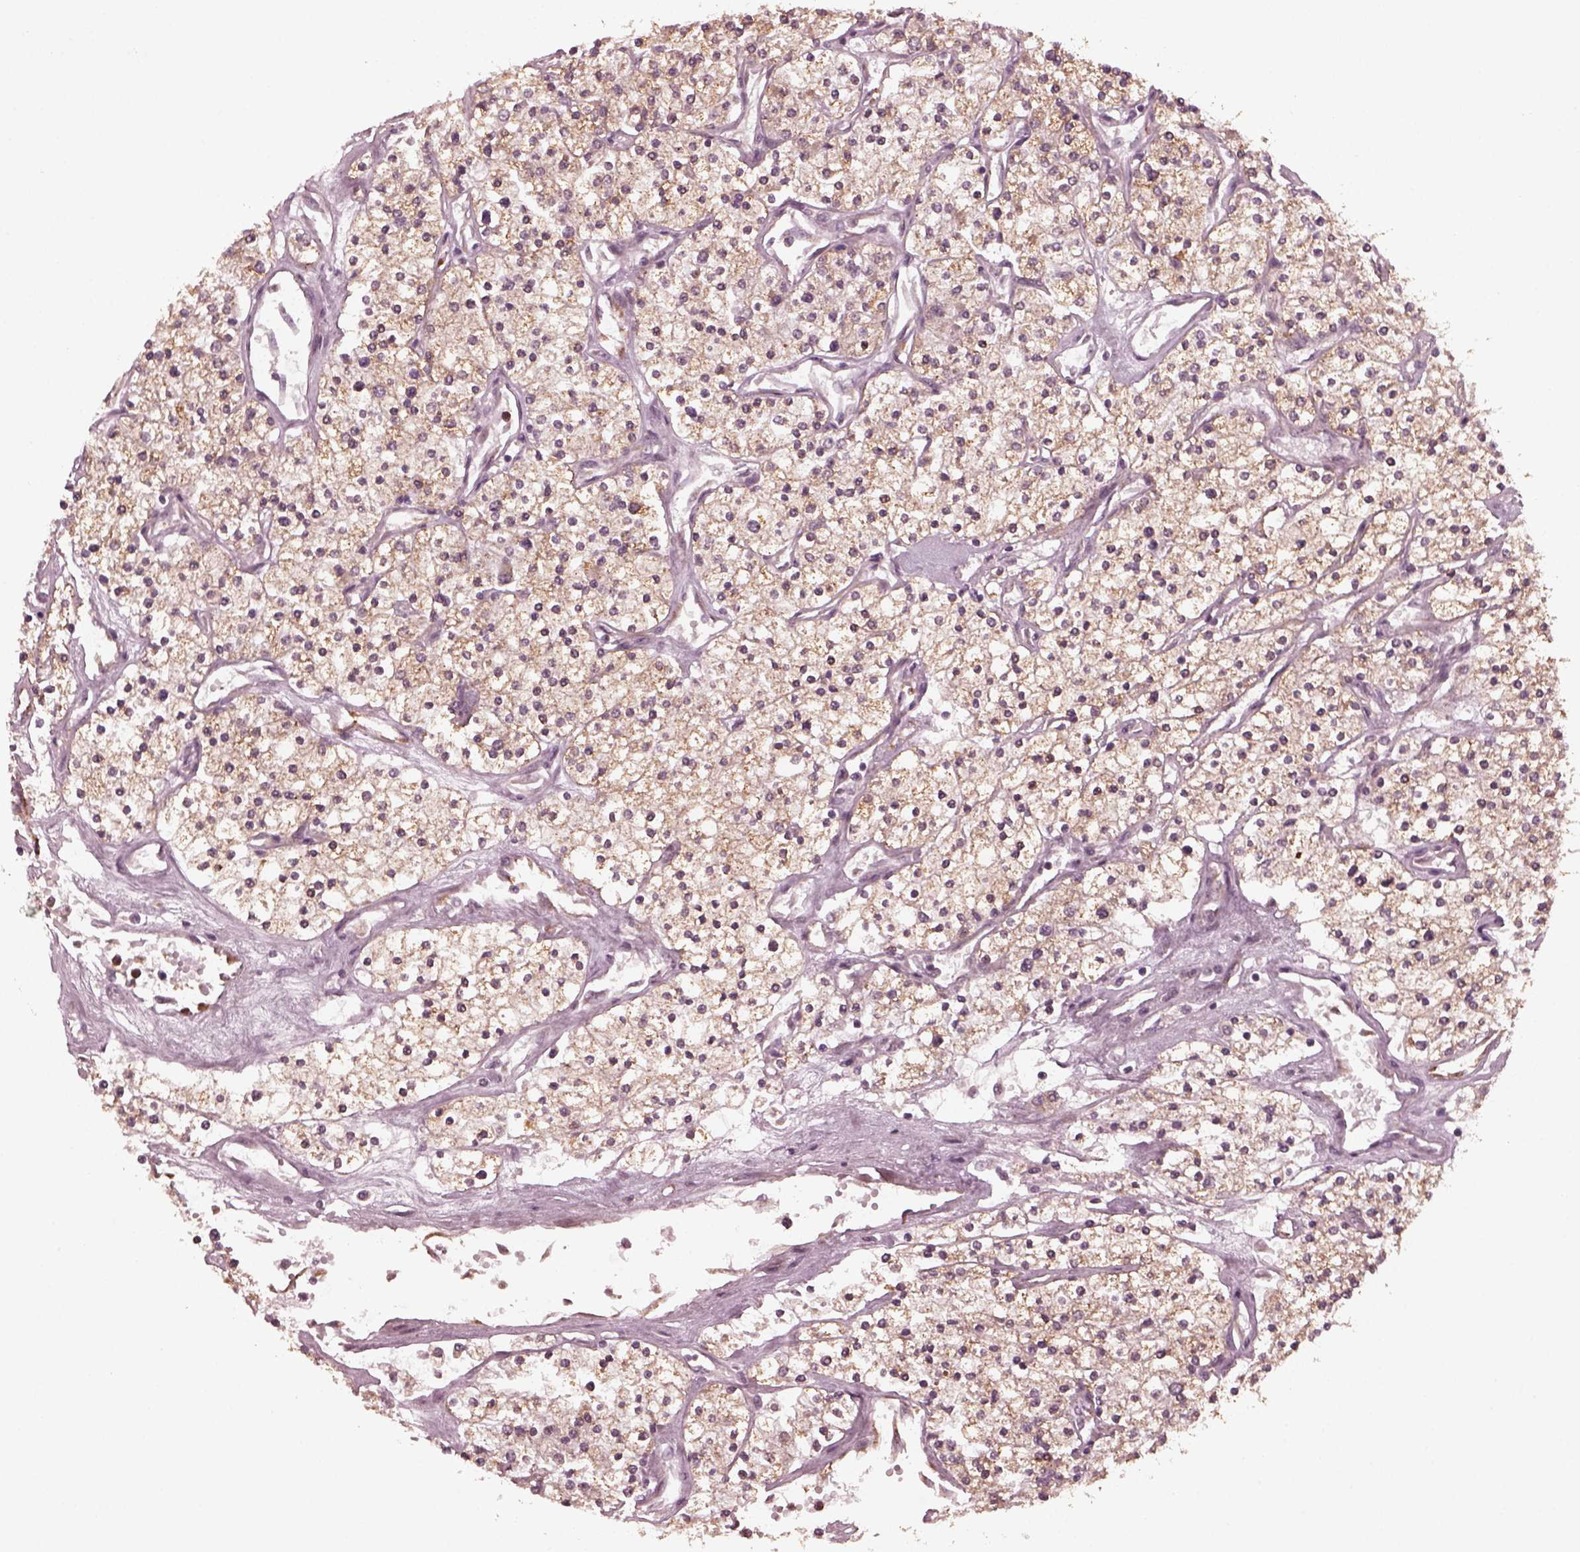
{"staining": {"intensity": "weak", "quantity": ">75%", "location": "cytoplasmic/membranous"}, "tissue": "renal cancer", "cell_type": "Tumor cells", "image_type": "cancer", "snomed": [{"axis": "morphology", "description": "Adenocarcinoma, NOS"}, {"axis": "topography", "description": "Kidney"}], "caption": "High-power microscopy captured an immunohistochemistry image of renal cancer, revealing weak cytoplasmic/membranous positivity in approximately >75% of tumor cells. (IHC, brightfield microscopy, high magnification).", "gene": "FAF2", "patient": {"sex": "male", "age": 80}}